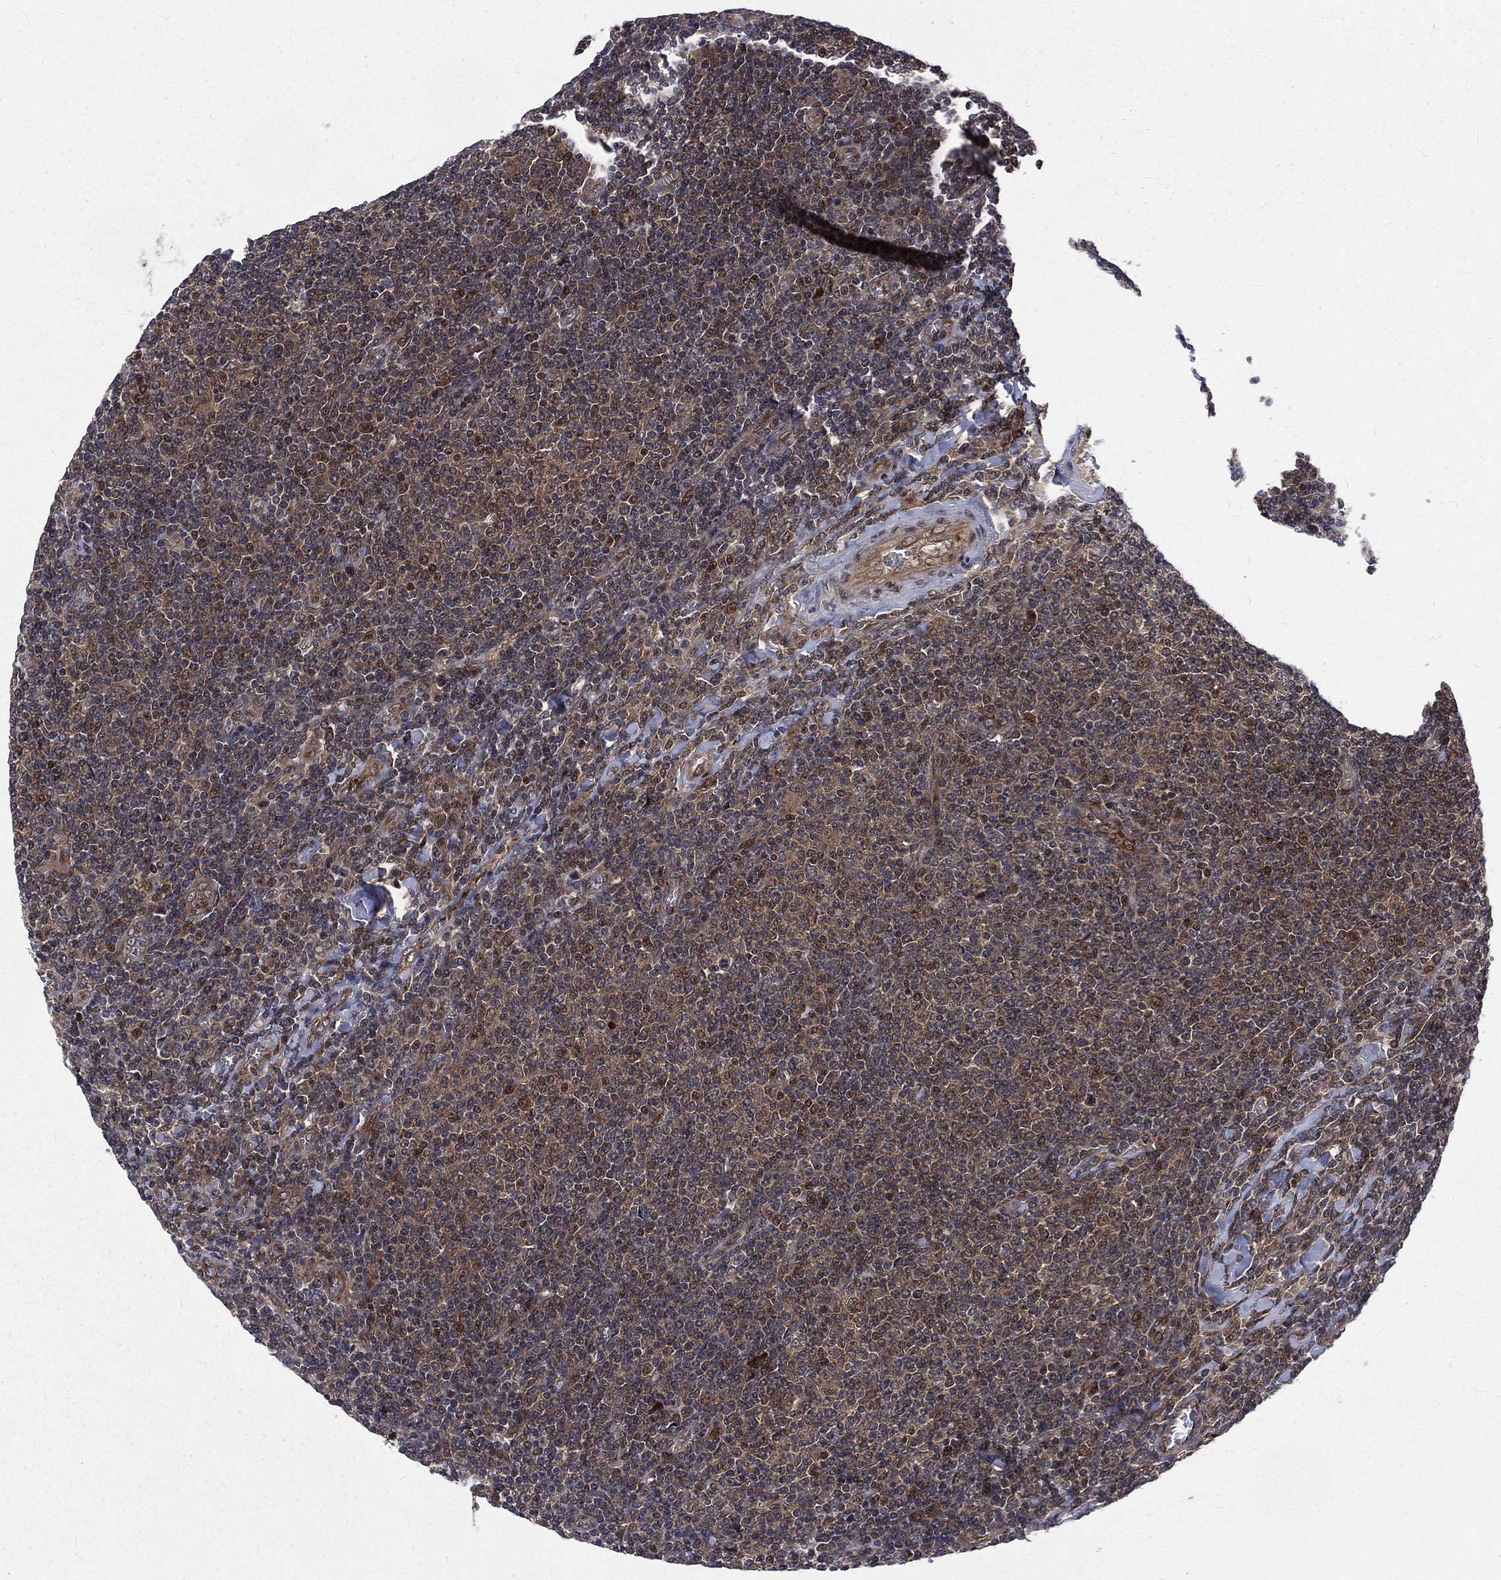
{"staining": {"intensity": "weak", "quantity": "25%-75%", "location": "cytoplasmic/membranous"}, "tissue": "lymphoma", "cell_type": "Tumor cells", "image_type": "cancer", "snomed": [{"axis": "morphology", "description": "Malignant lymphoma, non-Hodgkin's type, Low grade"}, {"axis": "topography", "description": "Lymph node"}], "caption": "Protein expression analysis of lymphoma displays weak cytoplasmic/membranous expression in about 25%-75% of tumor cells.", "gene": "ARL3", "patient": {"sex": "male", "age": 52}}